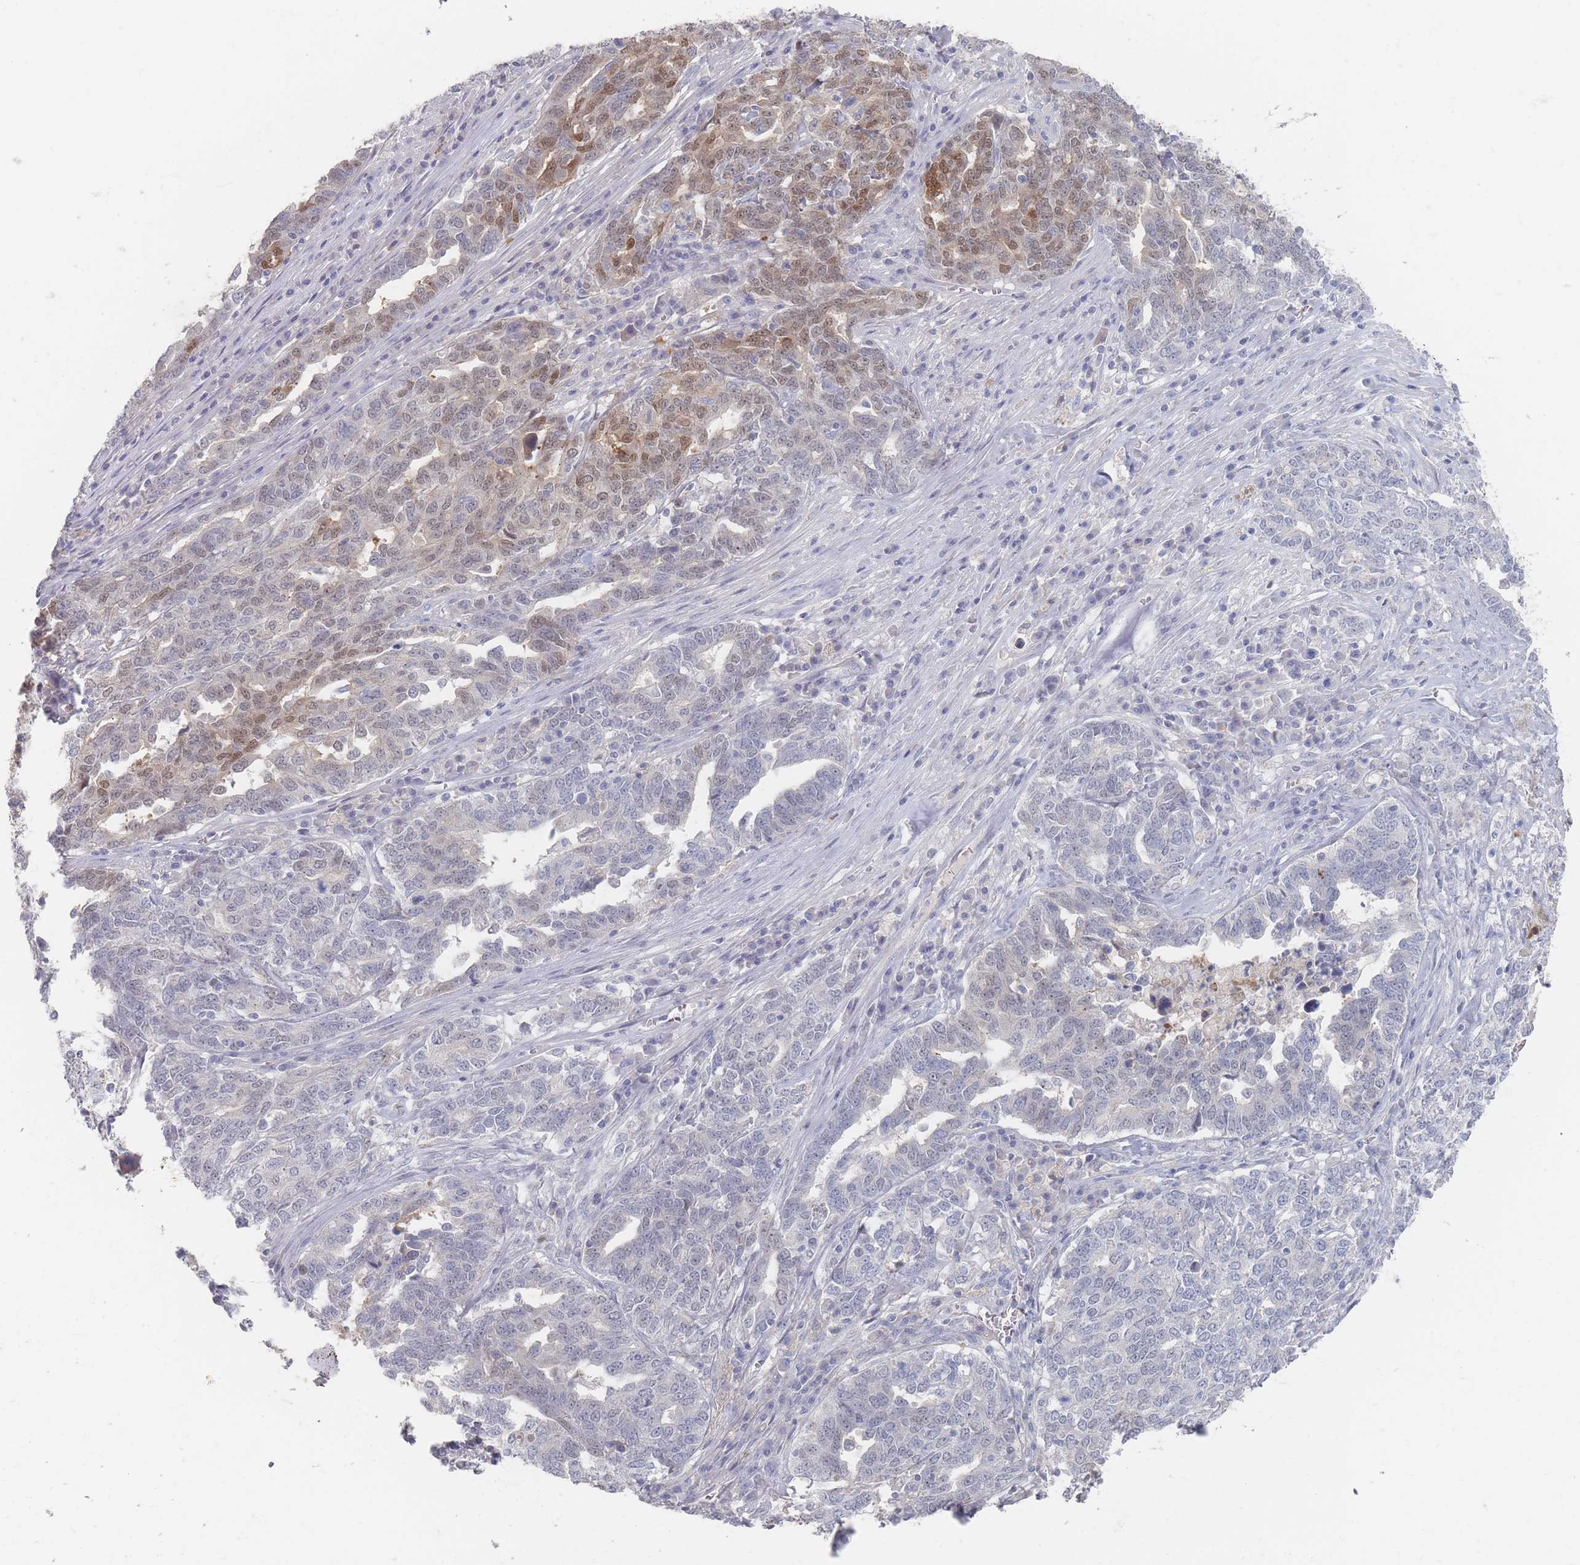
{"staining": {"intensity": "moderate", "quantity": "25%-75%", "location": "cytoplasmic/membranous,nuclear"}, "tissue": "ovarian cancer", "cell_type": "Tumor cells", "image_type": "cancer", "snomed": [{"axis": "morphology", "description": "Carcinoma, endometroid"}, {"axis": "topography", "description": "Ovary"}], "caption": "Tumor cells demonstrate medium levels of moderate cytoplasmic/membranous and nuclear positivity in about 25%-75% of cells in endometroid carcinoma (ovarian).", "gene": "HELZ2", "patient": {"sex": "female", "age": 62}}